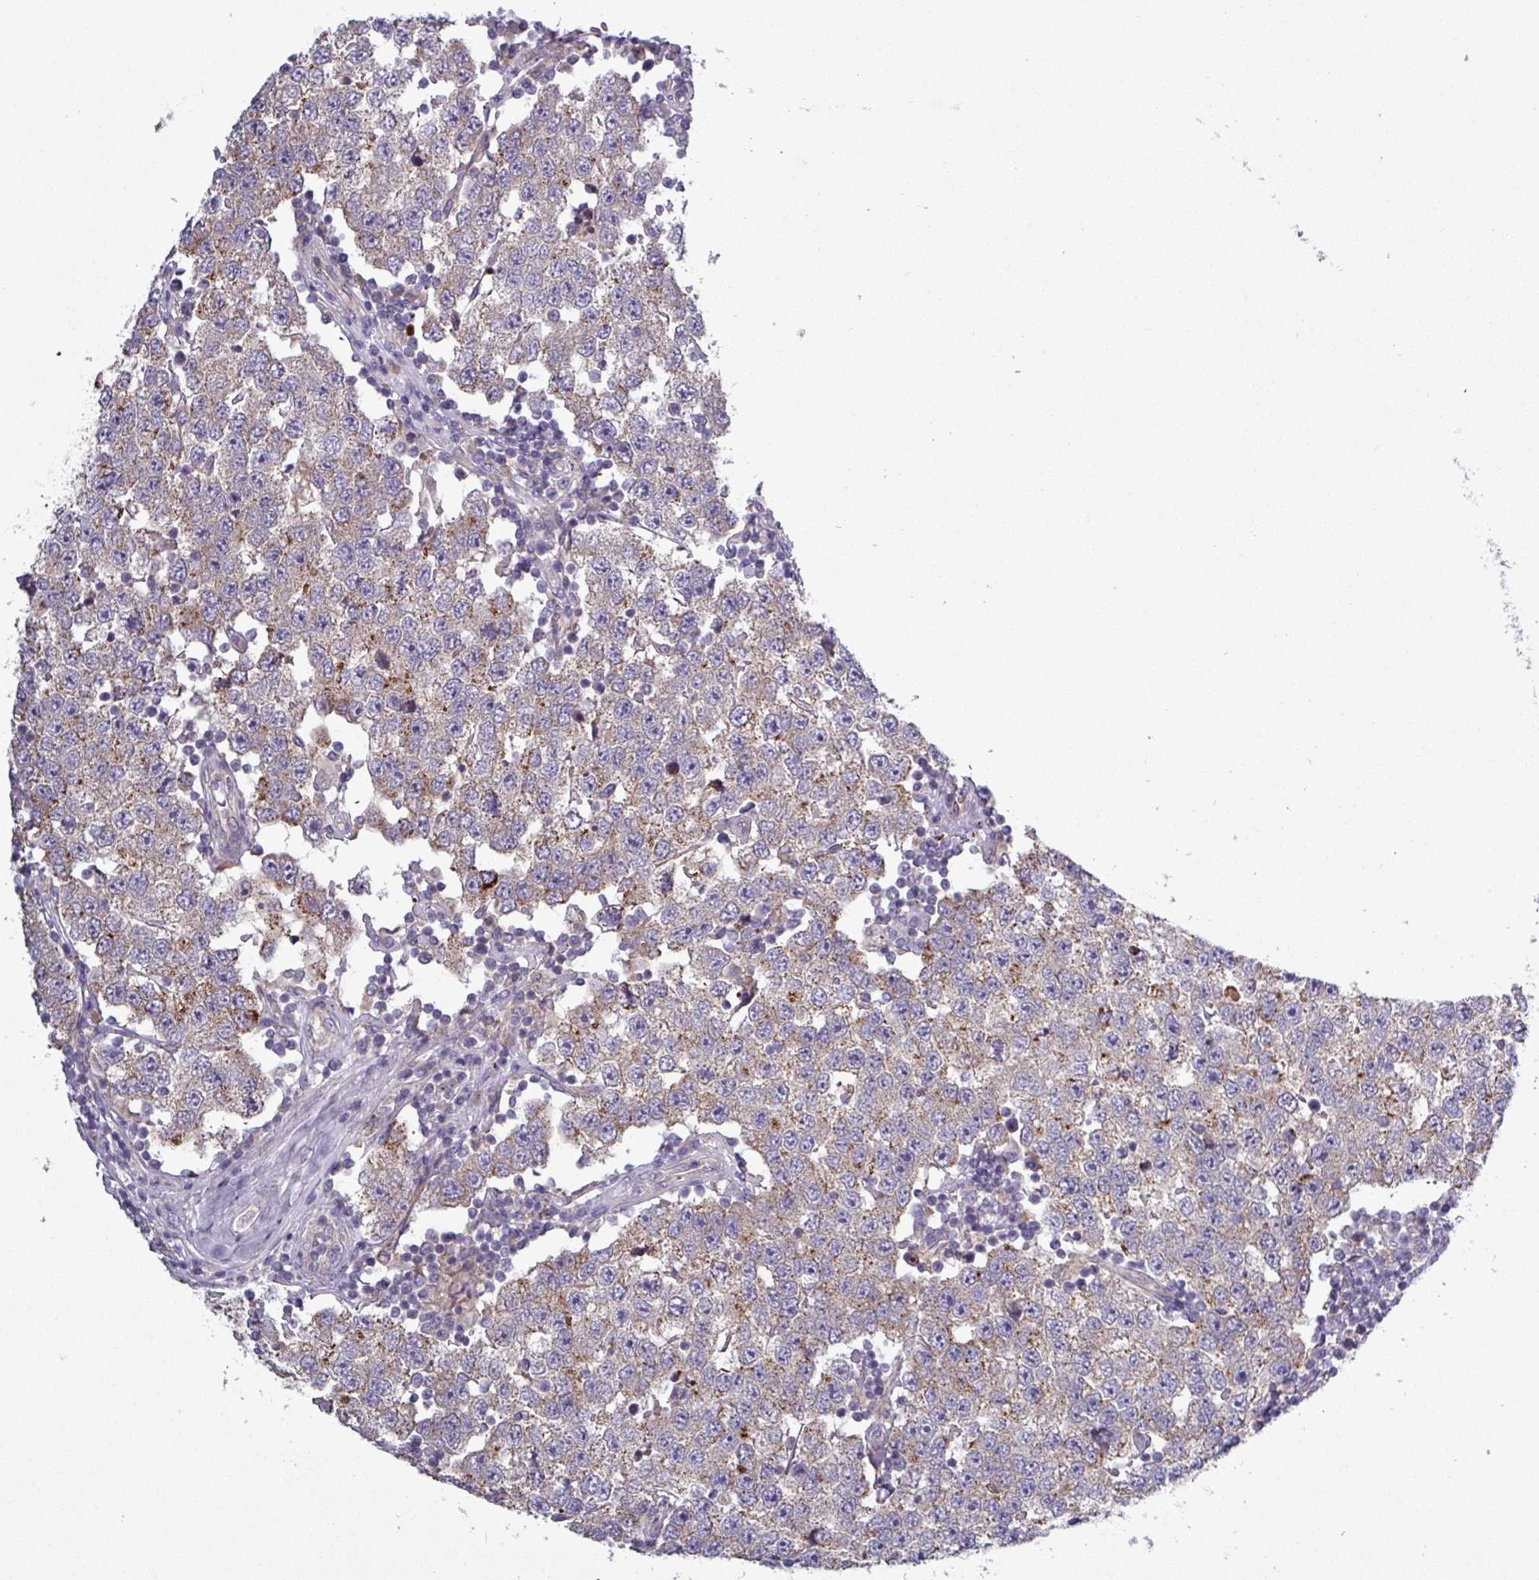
{"staining": {"intensity": "moderate", "quantity": "<25%", "location": "cytoplasmic/membranous"}, "tissue": "testis cancer", "cell_type": "Tumor cells", "image_type": "cancer", "snomed": [{"axis": "morphology", "description": "Seminoma, NOS"}, {"axis": "topography", "description": "Testis"}], "caption": "A brown stain highlights moderate cytoplasmic/membranous staining of a protein in seminoma (testis) tumor cells. The protein is stained brown, and the nuclei are stained in blue (DAB (3,3'-diaminobenzidine) IHC with brightfield microscopy, high magnification).", "gene": "PLIN2", "patient": {"sex": "male", "age": 34}}